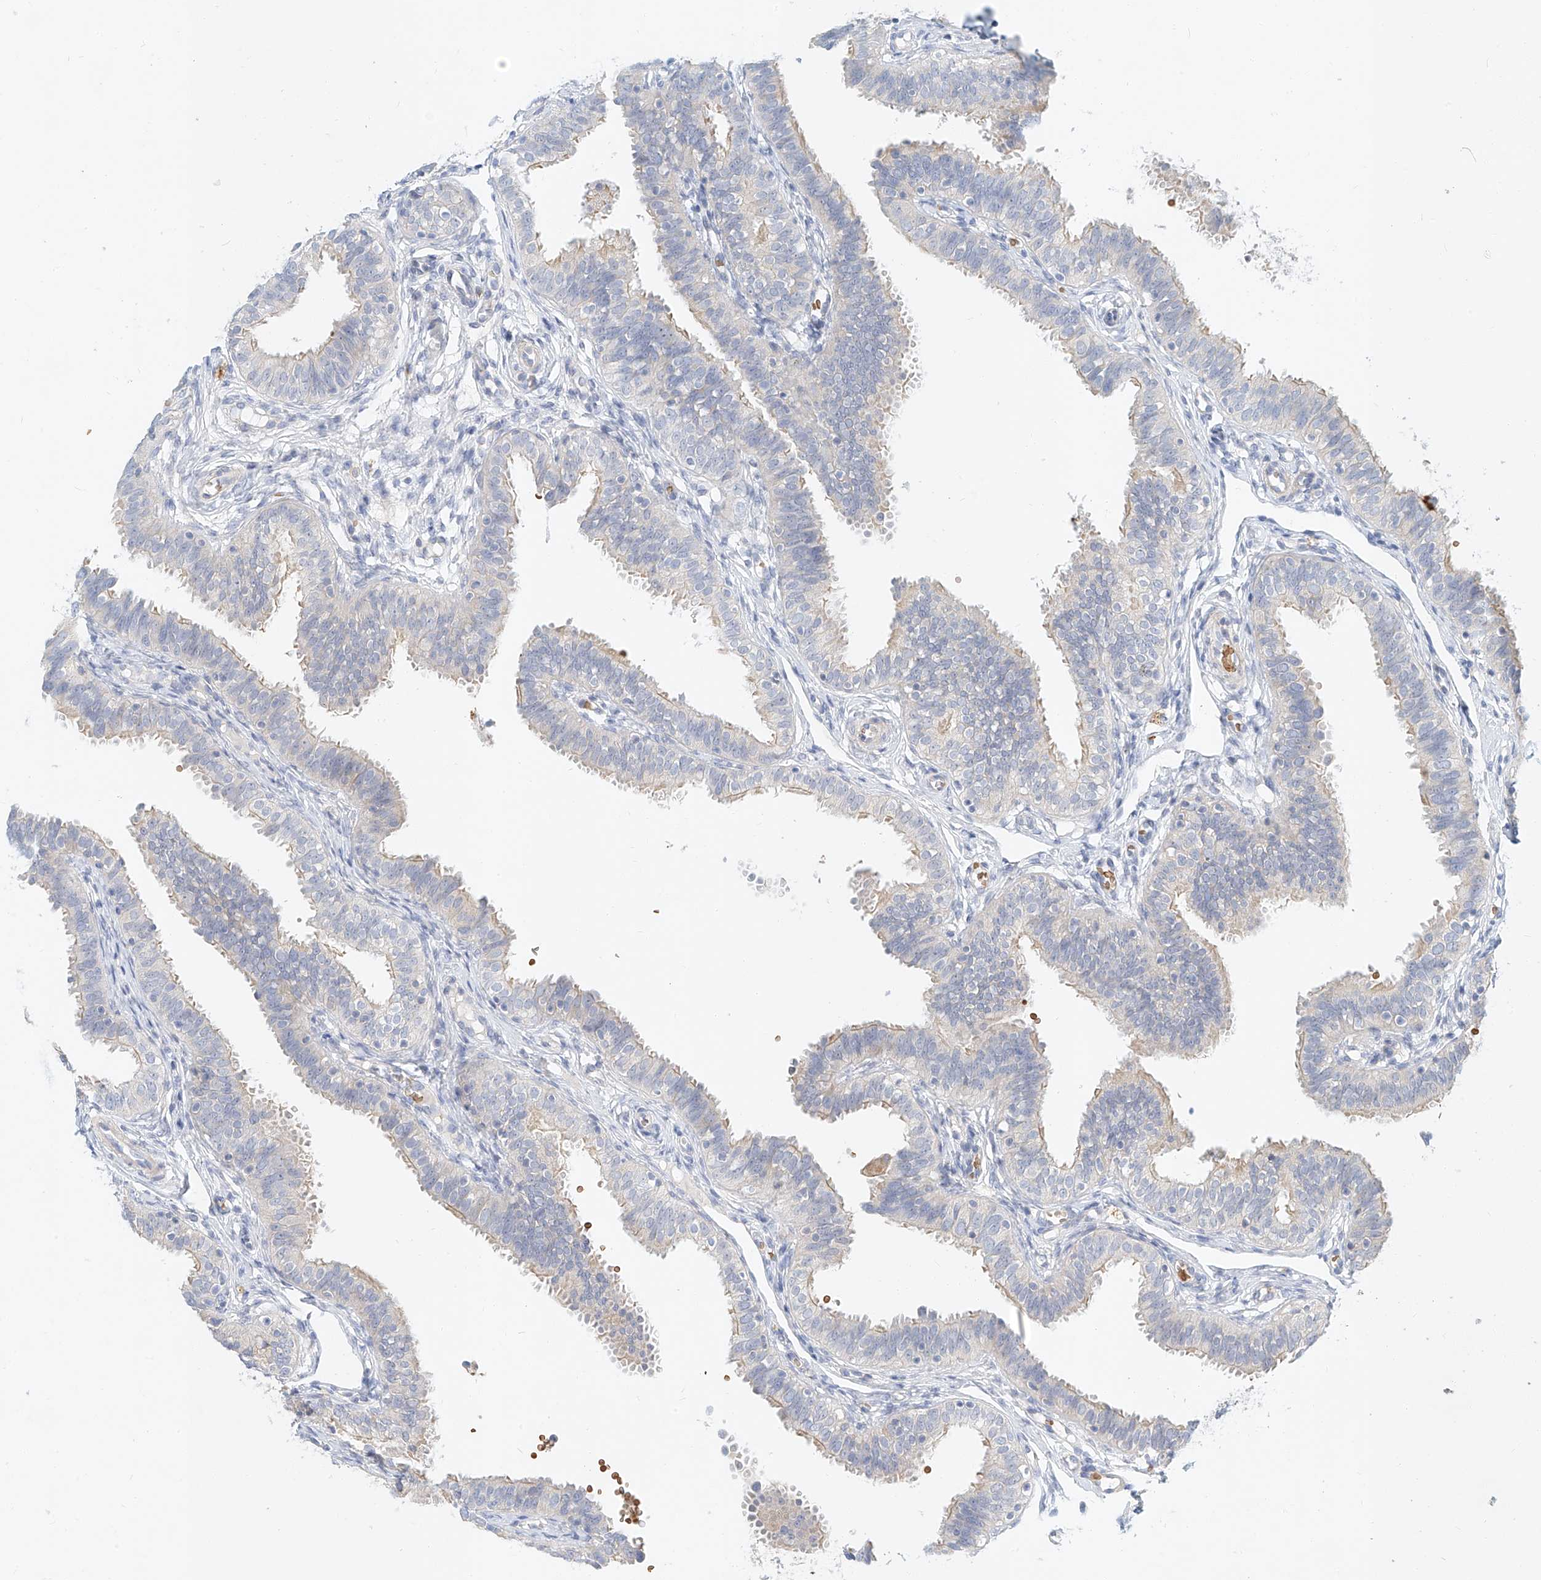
{"staining": {"intensity": "weak", "quantity": "<25%", "location": "cytoplasmic/membranous"}, "tissue": "fallopian tube", "cell_type": "Glandular cells", "image_type": "normal", "snomed": [{"axis": "morphology", "description": "Normal tissue, NOS"}, {"axis": "topography", "description": "Fallopian tube"}], "caption": "IHC of normal human fallopian tube shows no staining in glandular cells.", "gene": "SYTL3", "patient": {"sex": "female", "age": 35}}